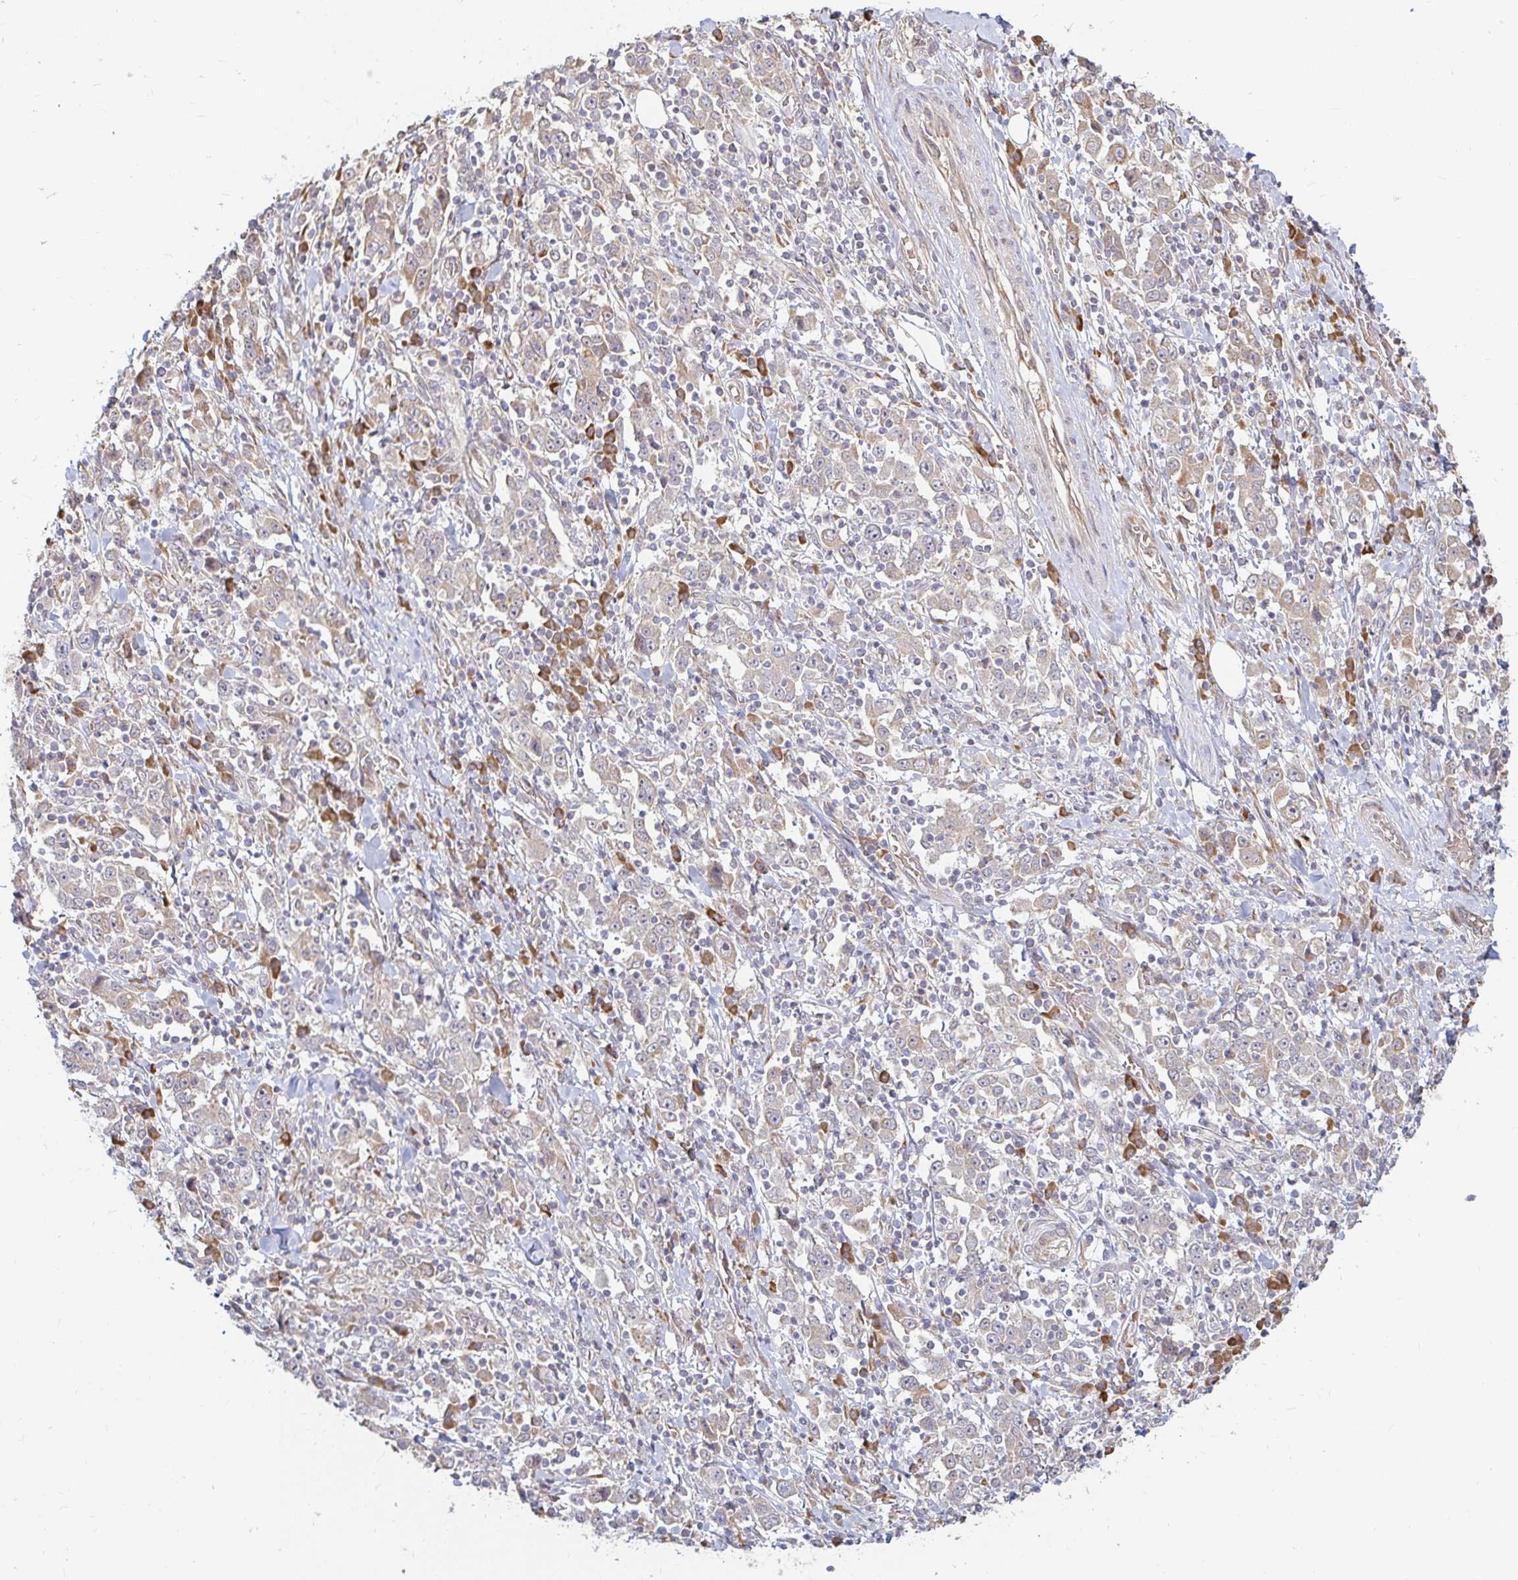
{"staining": {"intensity": "negative", "quantity": "none", "location": "none"}, "tissue": "stomach cancer", "cell_type": "Tumor cells", "image_type": "cancer", "snomed": [{"axis": "morphology", "description": "Normal tissue, NOS"}, {"axis": "morphology", "description": "Adenocarcinoma, NOS"}, {"axis": "topography", "description": "Stomach, upper"}, {"axis": "topography", "description": "Stomach"}], "caption": "Immunohistochemistry (IHC) histopathology image of human adenocarcinoma (stomach) stained for a protein (brown), which demonstrates no positivity in tumor cells.", "gene": "CAST", "patient": {"sex": "male", "age": 59}}